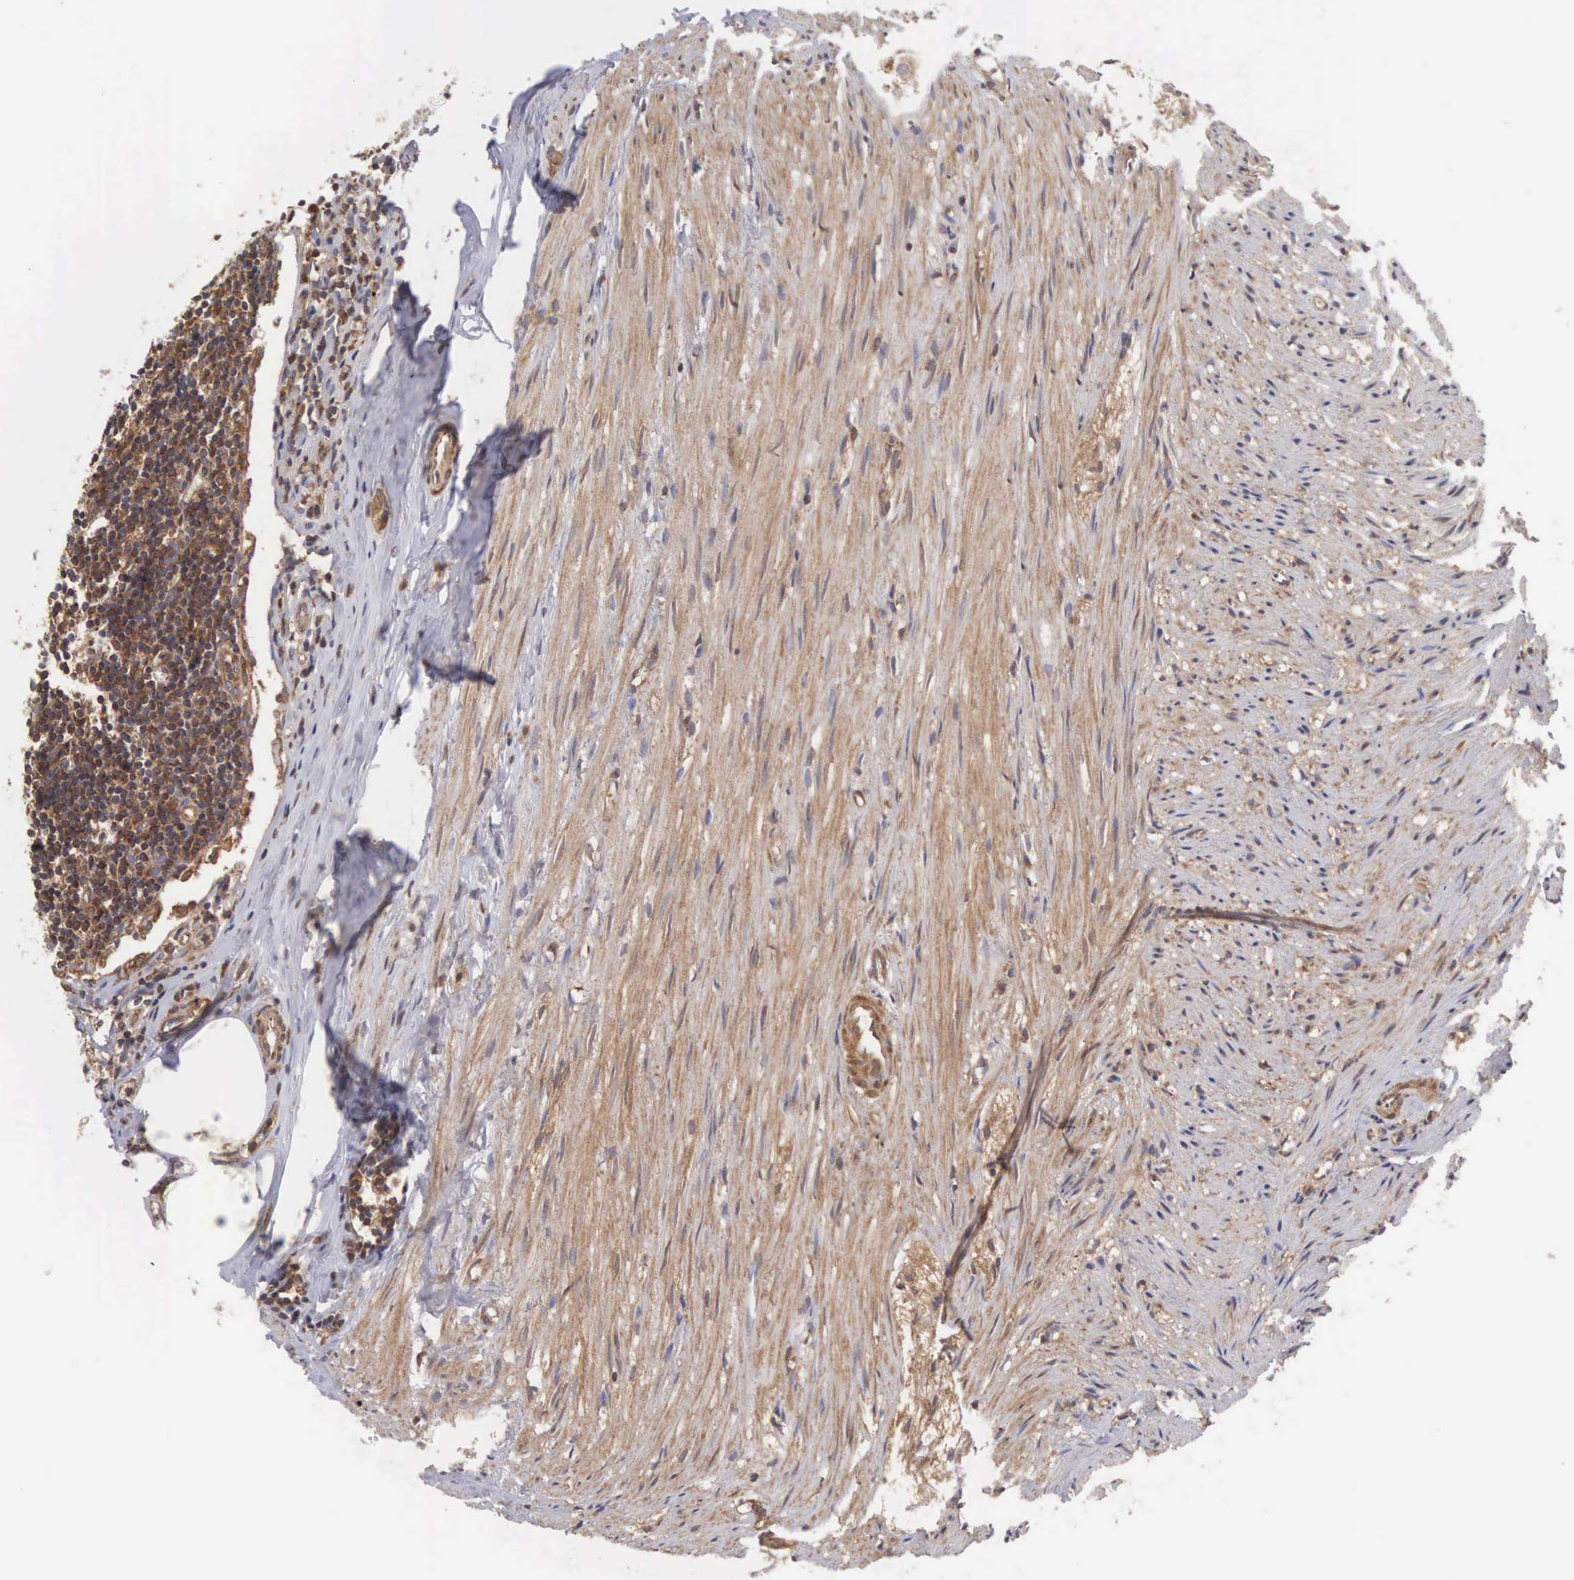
{"staining": {"intensity": "strong", "quantity": ">75%", "location": "cytoplasmic/membranous"}, "tissue": "appendix", "cell_type": "Glandular cells", "image_type": "normal", "snomed": [{"axis": "morphology", "description": "Normal tissue, NOS"}, {"axis": "topography", "description": "Appendix"}], "caption": "The micrograph displays immunohistochemical staining of normal appendix. There is strong cytoplasmic/membranous expression is seen in approximately >75% of glandular cells. (DAB (3,3'-diaminobenzidine) IHC with brightfield microscopy, high magnification).", "gene": "DHRS1", "patient": {"sex": "female", "age": 34}}